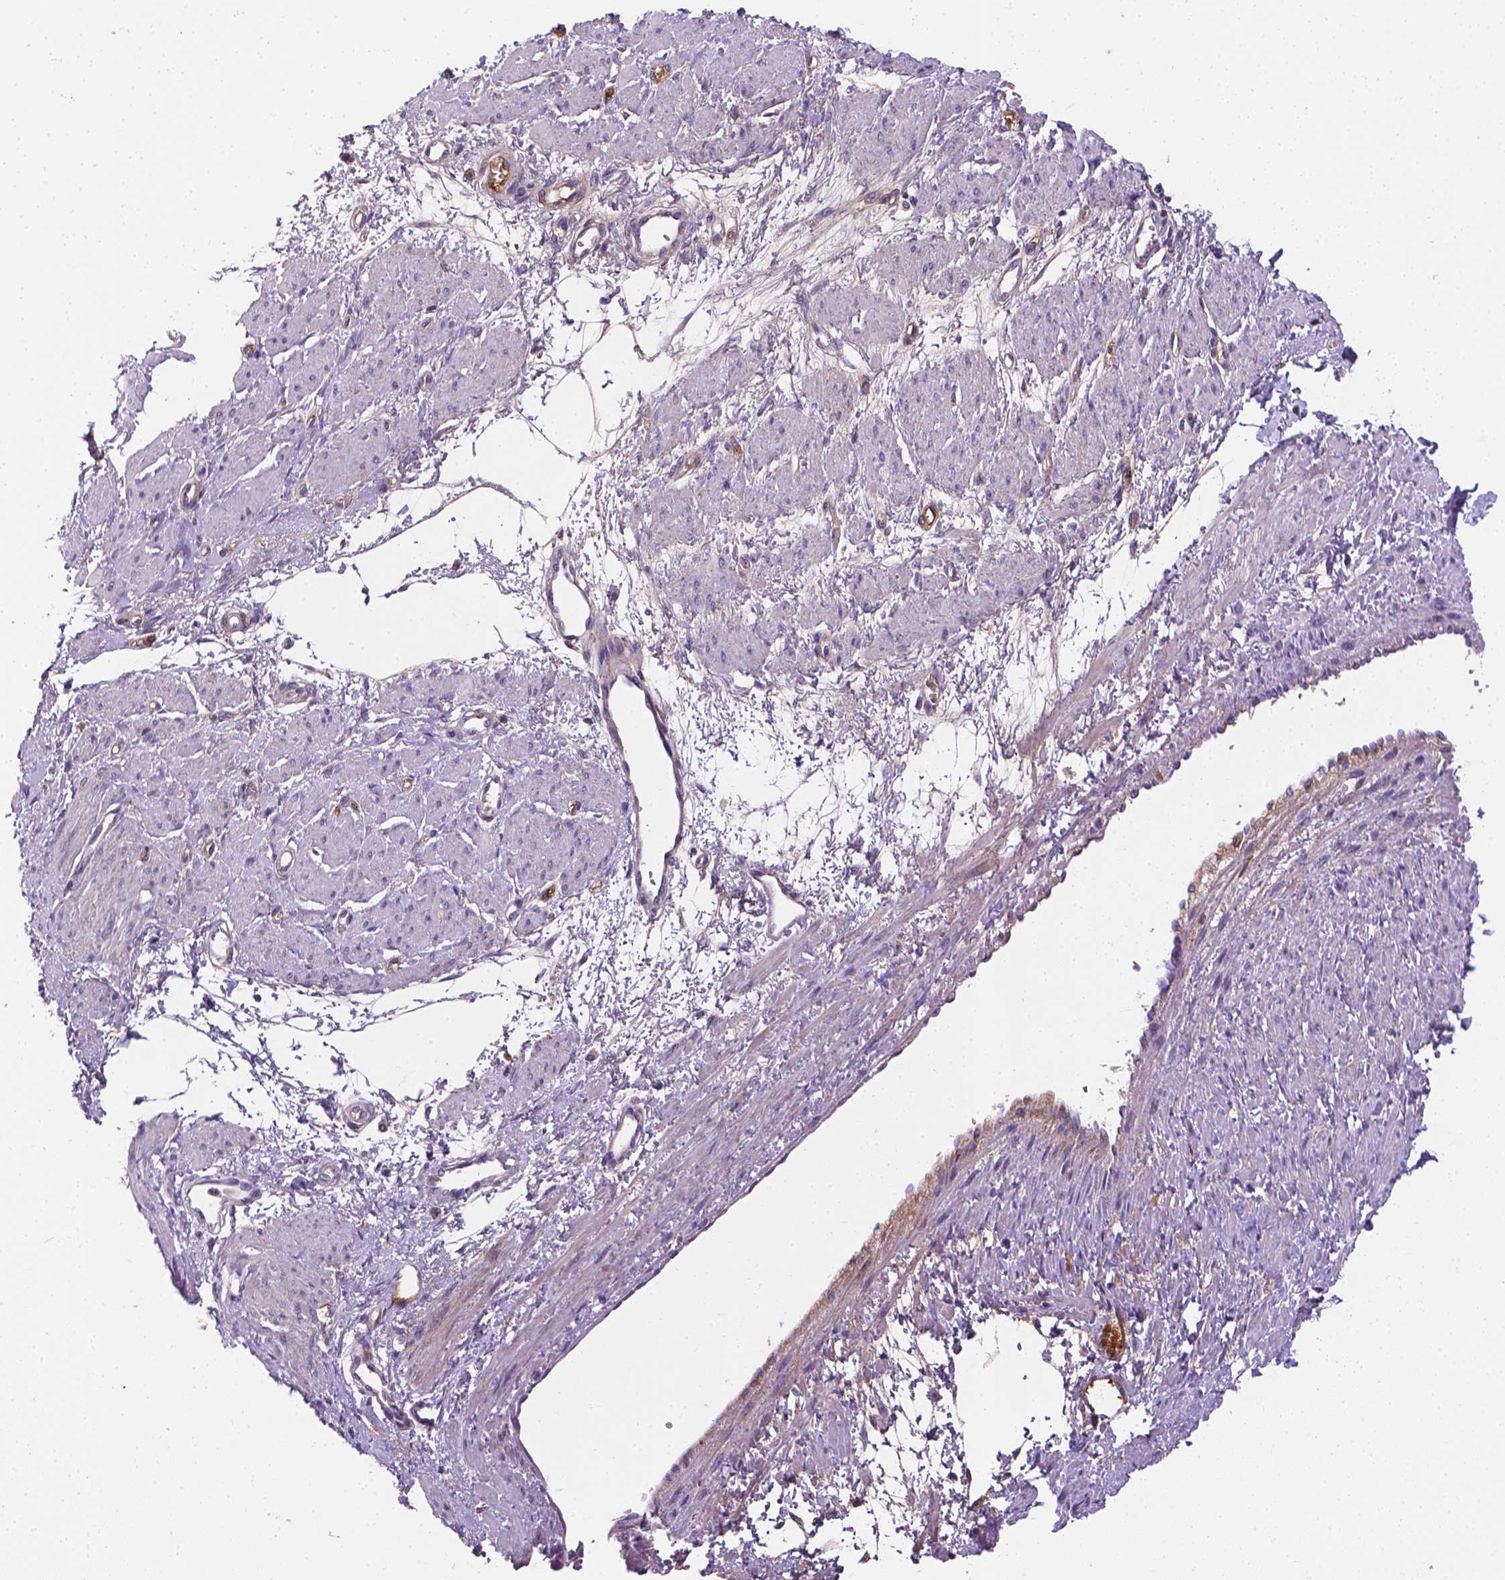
{"staining": {"intensity": "negative", "quantity": "none", "location": "none"}, "tissue": "smooth muscle", "cell_type": "Smooth muscle cells", "image_type": "normal", "snomed": [{"axis": "morphology", "description": "Normal tissue, NOS"}, {"axis": "topography", "description": "Smooth muscle"}, {"axis": "topography", "description": "Uterus"}], "caption": "Smooth muscle was stained to show a protein in brown. There is no significant staining in smooth muscle cells. Brightfield microscopy of IHC stained with DAB (3,3'-diaminobenzidine) (brown) and hematoxylin (blue), captured at high magnification.", "gene": "APOE", "patient": {"sex": "female", "age": 39}}